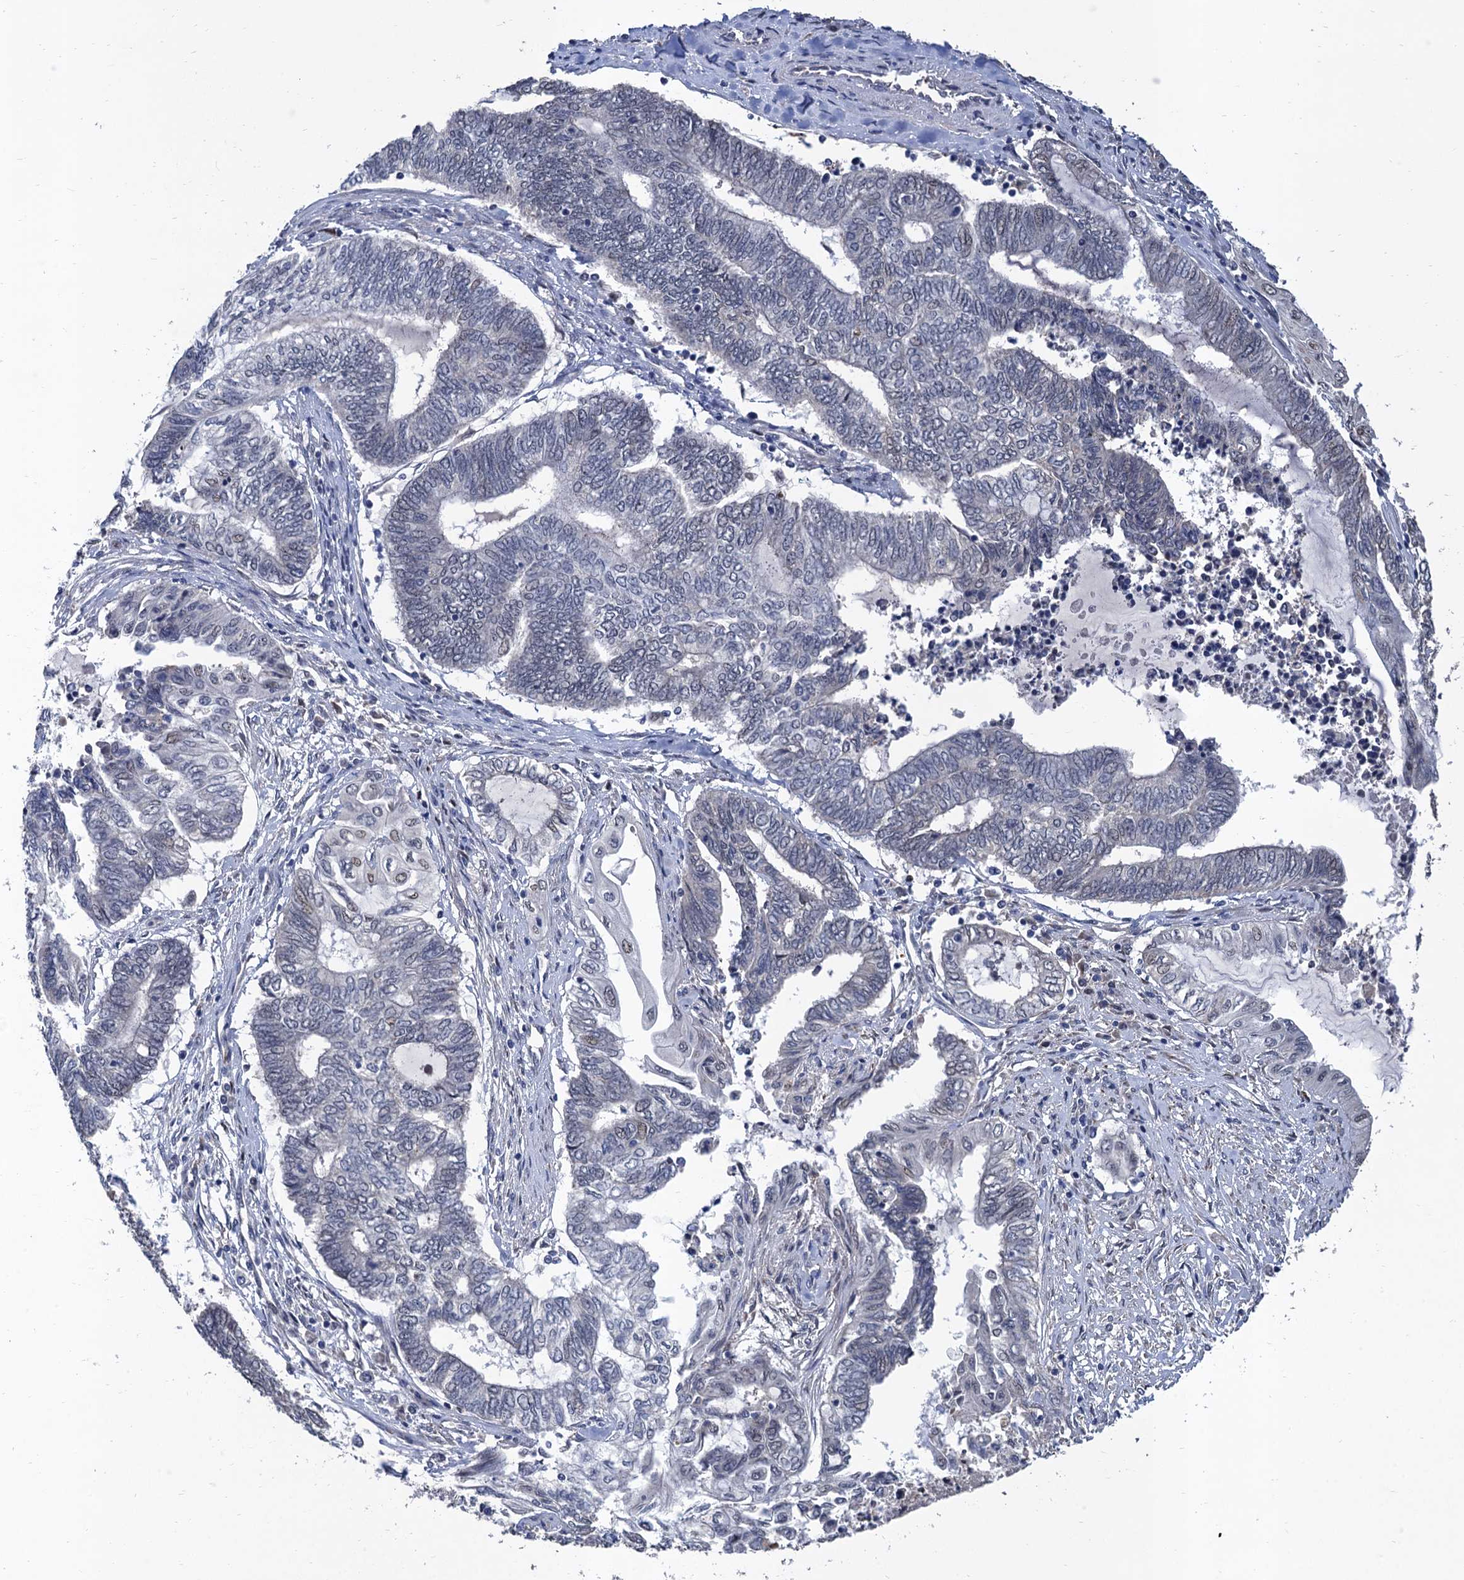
{"staining": {"intensity": "negative", "quantity": "none", "location": "none"}, "tissue": "endometrial cancer", "cell_type": "Tumor cells", "image_type": "cancer", "snomed": [{"axis": "morphology", "description": "Adenocarcinoma, NOS"}, {"axis": "topography", "description": "Uterus"}, {"axis": "topography", "description": "Endometrium"}], "caption": "The immunohistochemistry photomicrograph has no significant expression in tumor cells of endometrial adenocarcinoma tissue.", "gene": "TSEN34", "patient": {"sex": "female", "age": 70}}